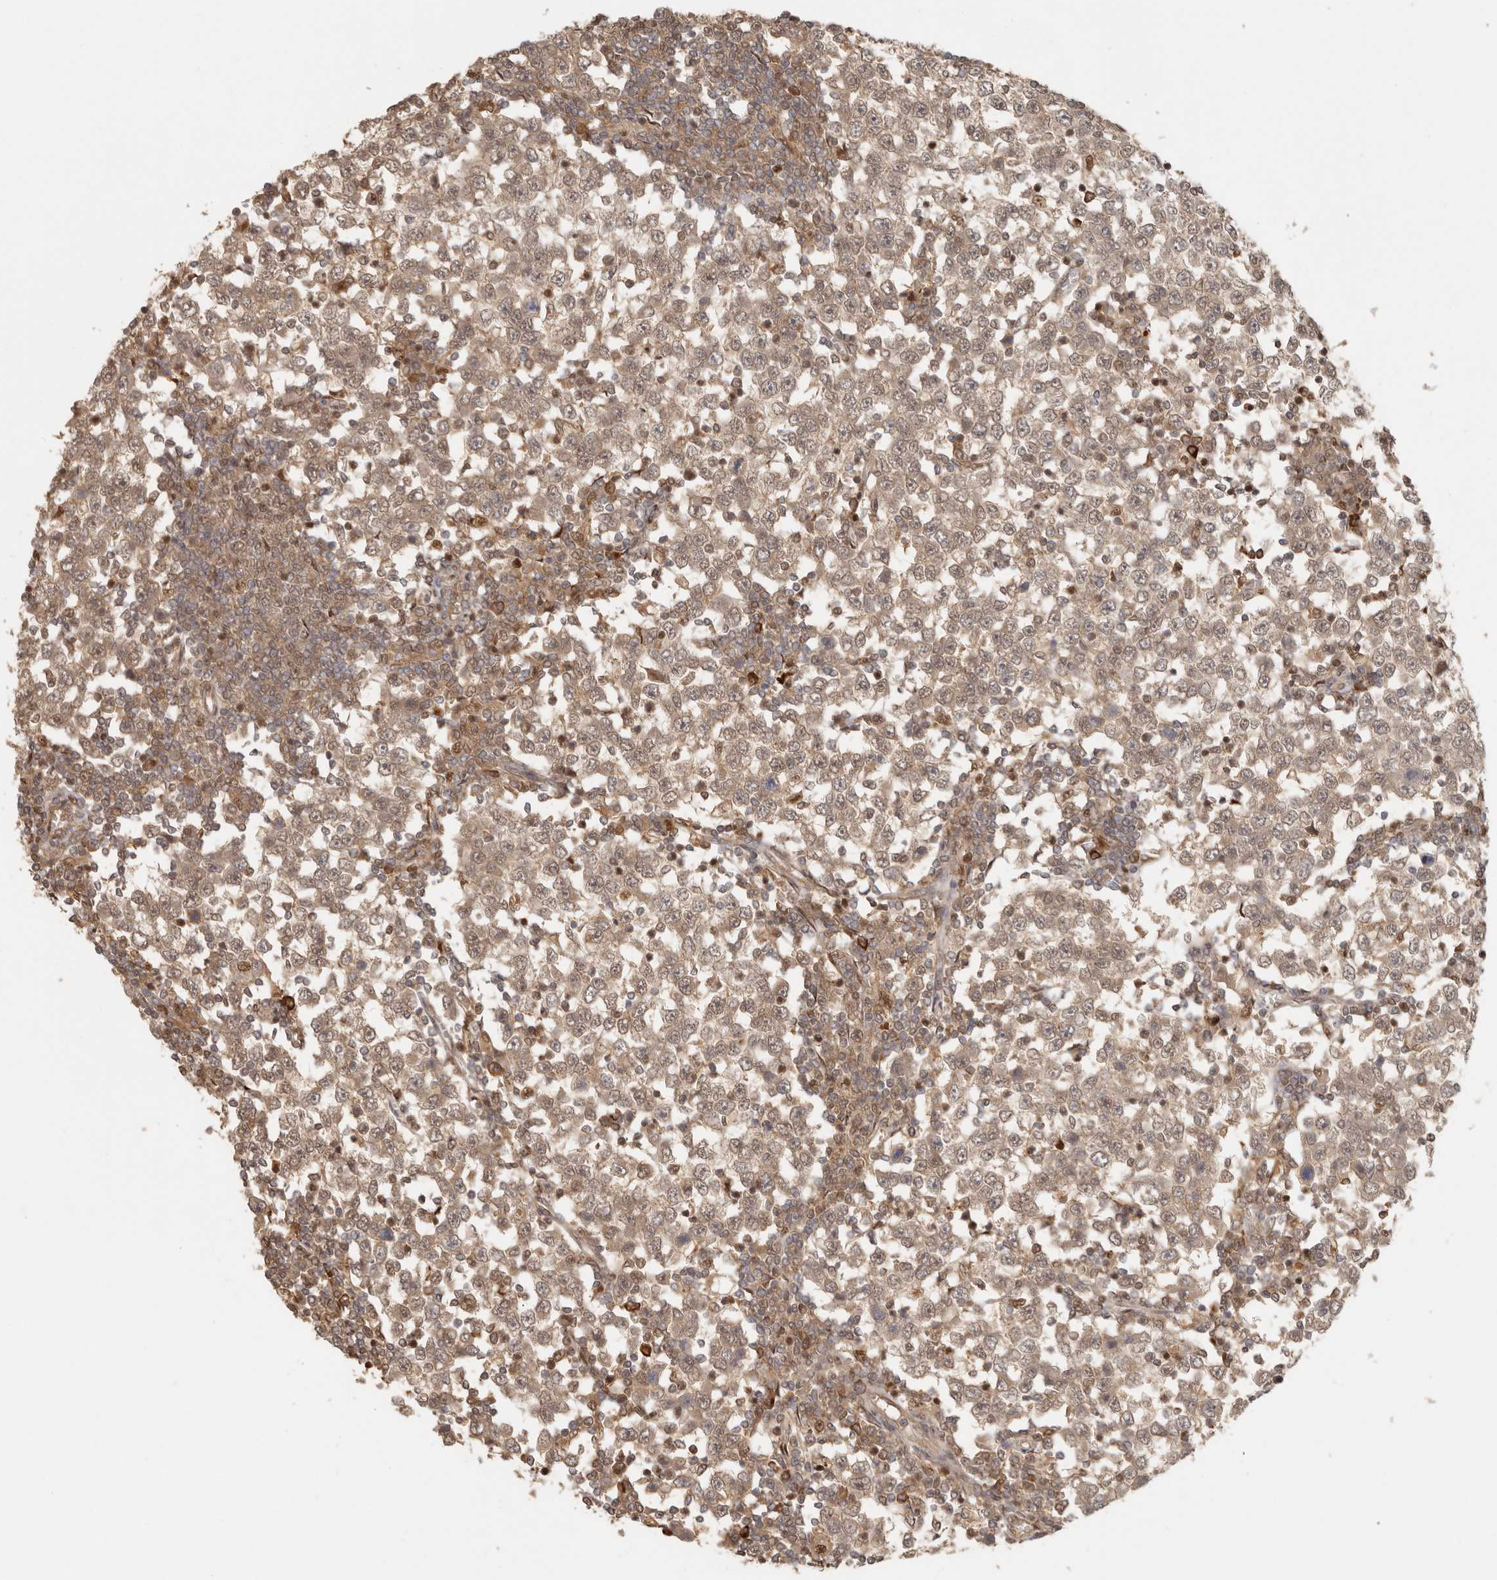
{"staining": {"intensity": "moderate", "quantity": ">75%", "location": "cytoplasmic/membranous"}, "tissue": "testis cancer", "cell_type": "Tumor cells", "image_type": "cancer", "snomed": [{"axis": "morphology", "description": "Seminoma, NOS"}, {"axis": "topography", "description": "Testis"}], "caption": "High-power microscopy captured an IHC micrograph of testis cancer (seminoma), revealing moderate cytoplasmic/membranous staining in approximately >75% of tumor cells.", "gene": "PSMA5", "patient": {"sex": "male", "age": 65}}